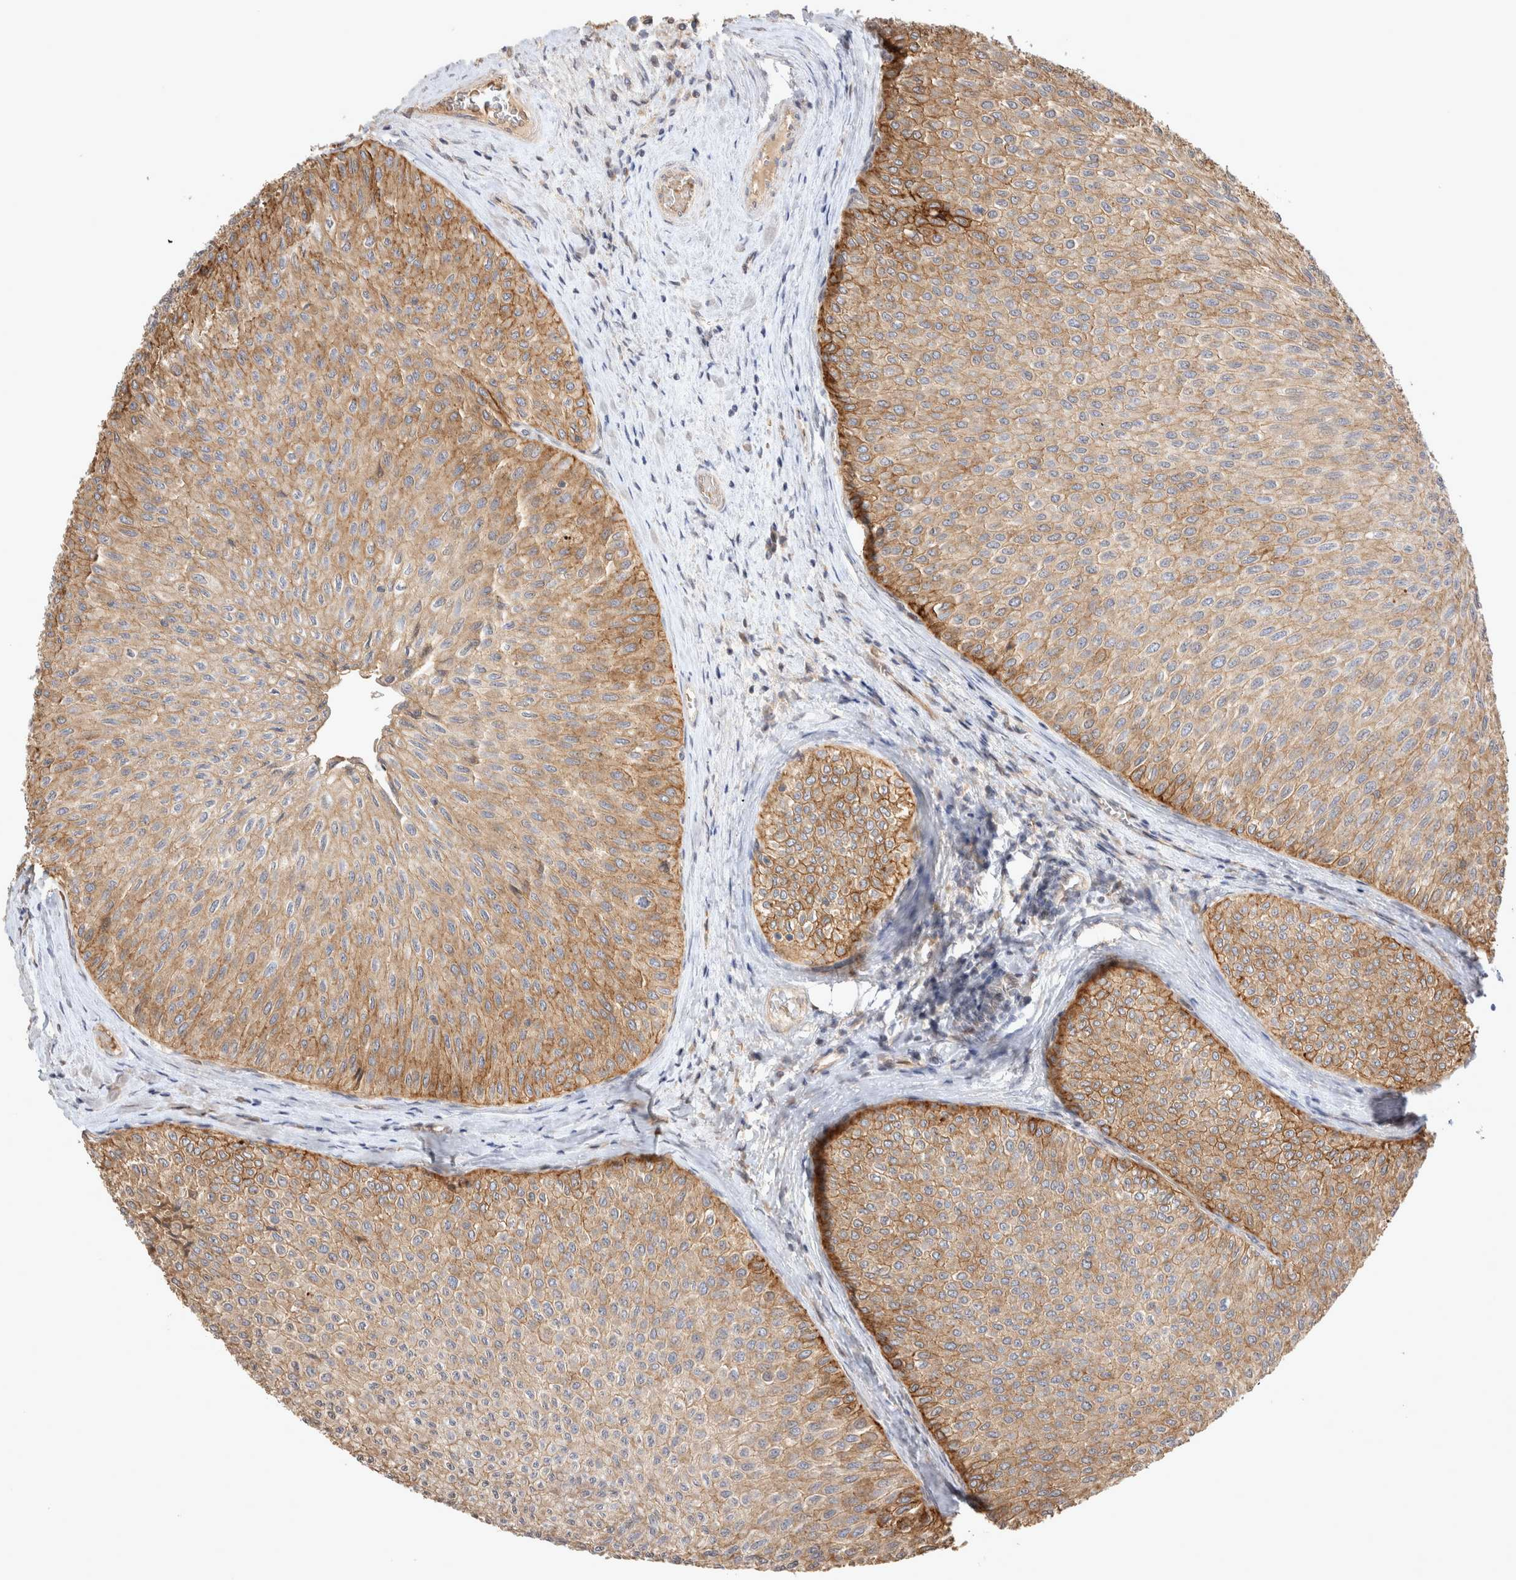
{"staining": {"intensity": "moderate", "quantity": ">75%", "location": "cytoplasmic/membranous"}, "tissue": "urothelial cancer", "cell_type": "Tumor cells", "image_type": "cancer", "snomed": [{"axis": "morphology", "description": "Urothelial carcinoma, Low grade"}, {"axis": "topography", "description": "Urinary bladder"}], "caption": "A brown stain shows moderate cytoplasmic/membranous expression of a protein in urothelial carcinoma (low-grade) tumor cells.", "gene": "NMU", "patient": {"sex": "male", "age": 78}}